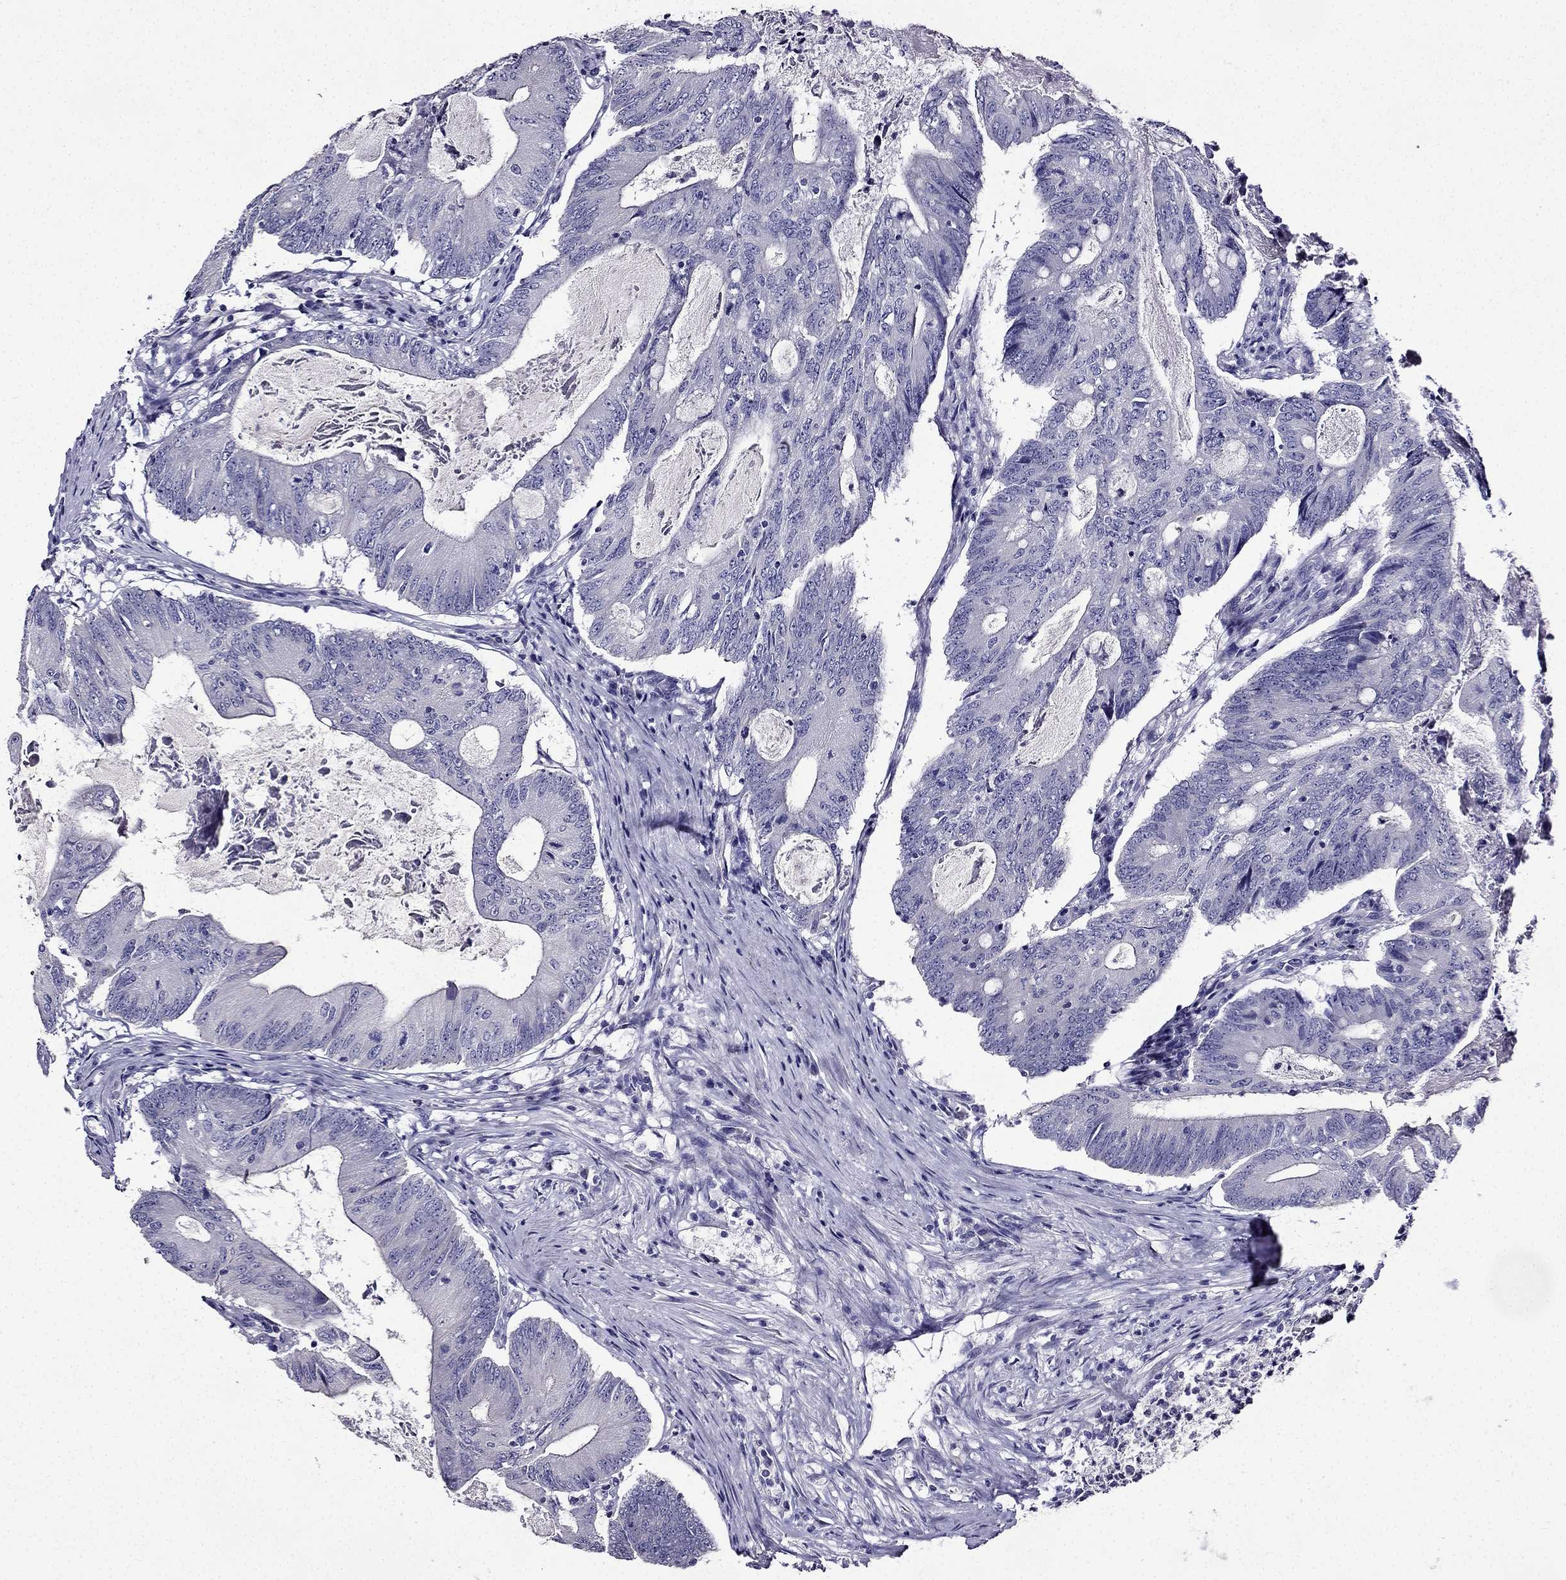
{"staining": {"intensity": "negative", "quantity": "none", "location": "none"}, "tissue": "colorectal cancer", "cell_type": "Tumor cells", "image_type": "cancer", "snomed": [{"axis": "morphology", "description": "Adenocarcinoma, NOS"}, {"axis": "topography", "description": "Colon"}], "caption": "Colorectal cancer was stained to show a protein in brown. There is no significant positivity in tumor cells.", "gene": "TMEM266", "patient": {"sex": "female", "age": 70}}